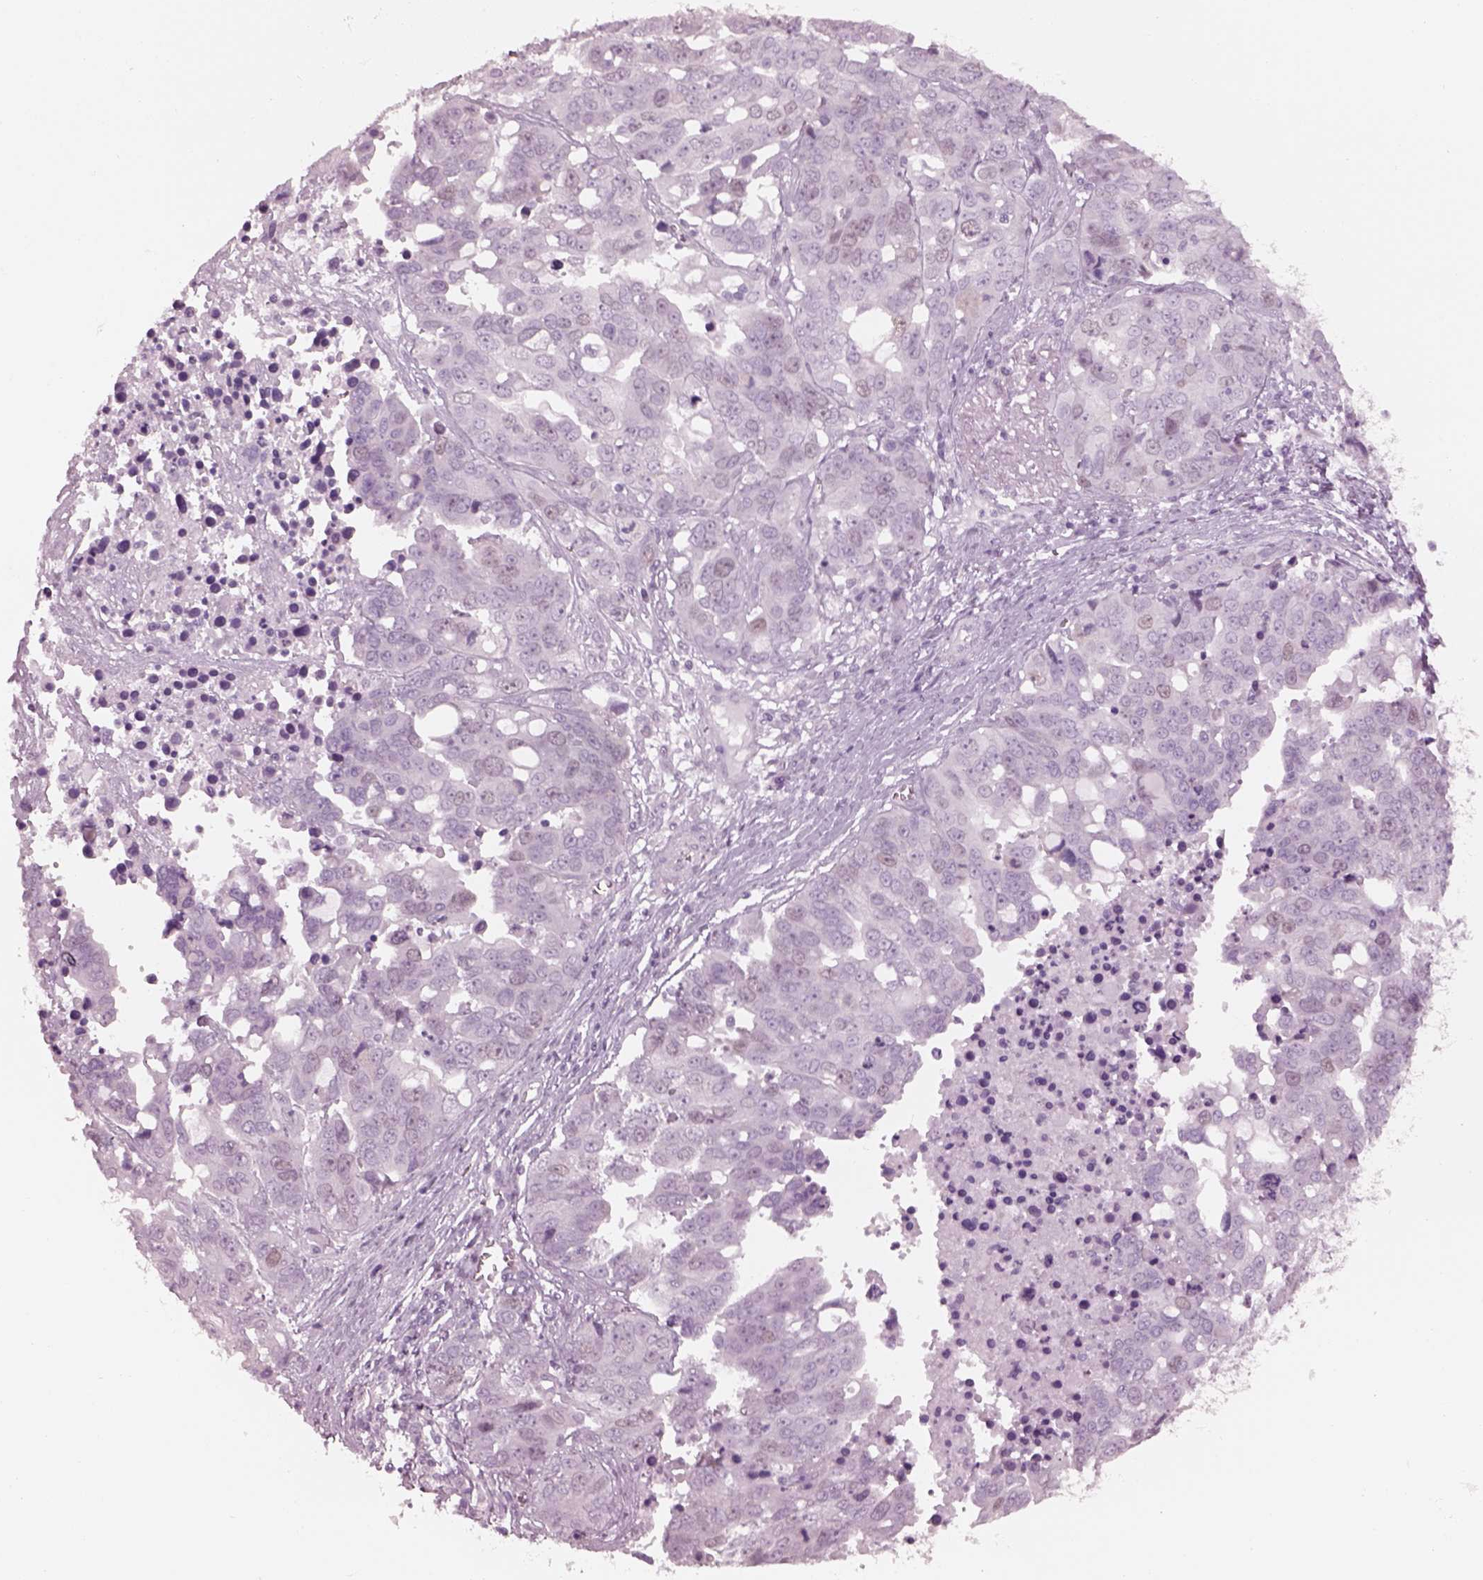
{"staining": {"intensity": "negative", "quantity": "none", "location": "none"}, "tissue": "ovarian cancer", "cell_type": "Tumor cells", "image_type": "cancer", "snomed": [{"axis": "morphology", "description": "Carcinoma, endometroid"}, {"axis": "topography", "description": "Ovary"}], "caption": "Tumor cells are negative for brown protein staining in ovarian cancer.", "gene": "KRTAP24-1", "patient": {"sex": "female", "age": 78}}